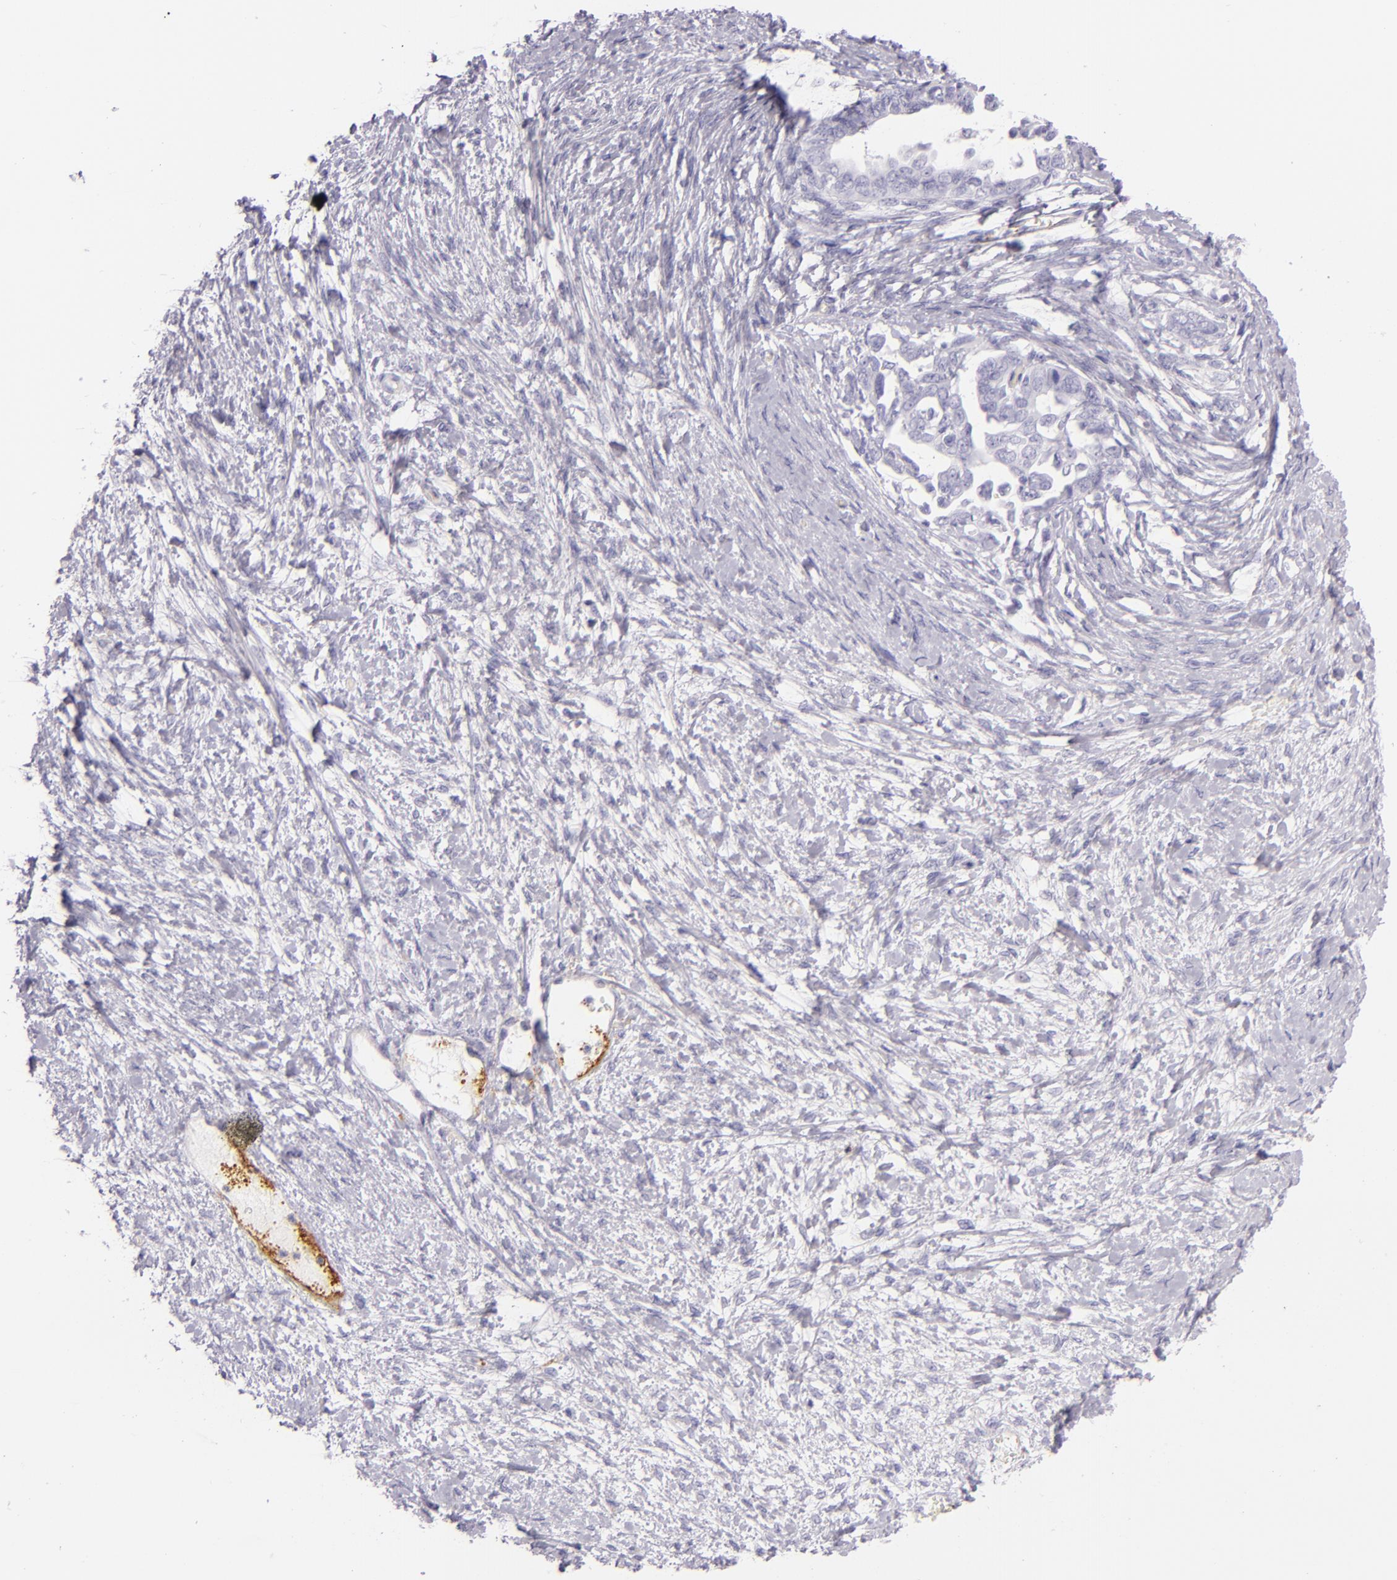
{"staining": {"intensity": "negative", "quantity": "none", "location": "none"}, "tissue": "ovarian cancer", "cell_type": "Tumor cells", "image_type": "cancer", "snomed": [{"axis": "morphology", "description": "Cystadenocarcinoma, serous, NOS"}, {"axis": "topography", "description": "Ovary"}], "caption": "Tumor cells are negative for brown protein staining in ovarian cancer (serous cystadenocarcinoma).", "gene": "SELP", "patient": {"sex": "female", "age": 69}}